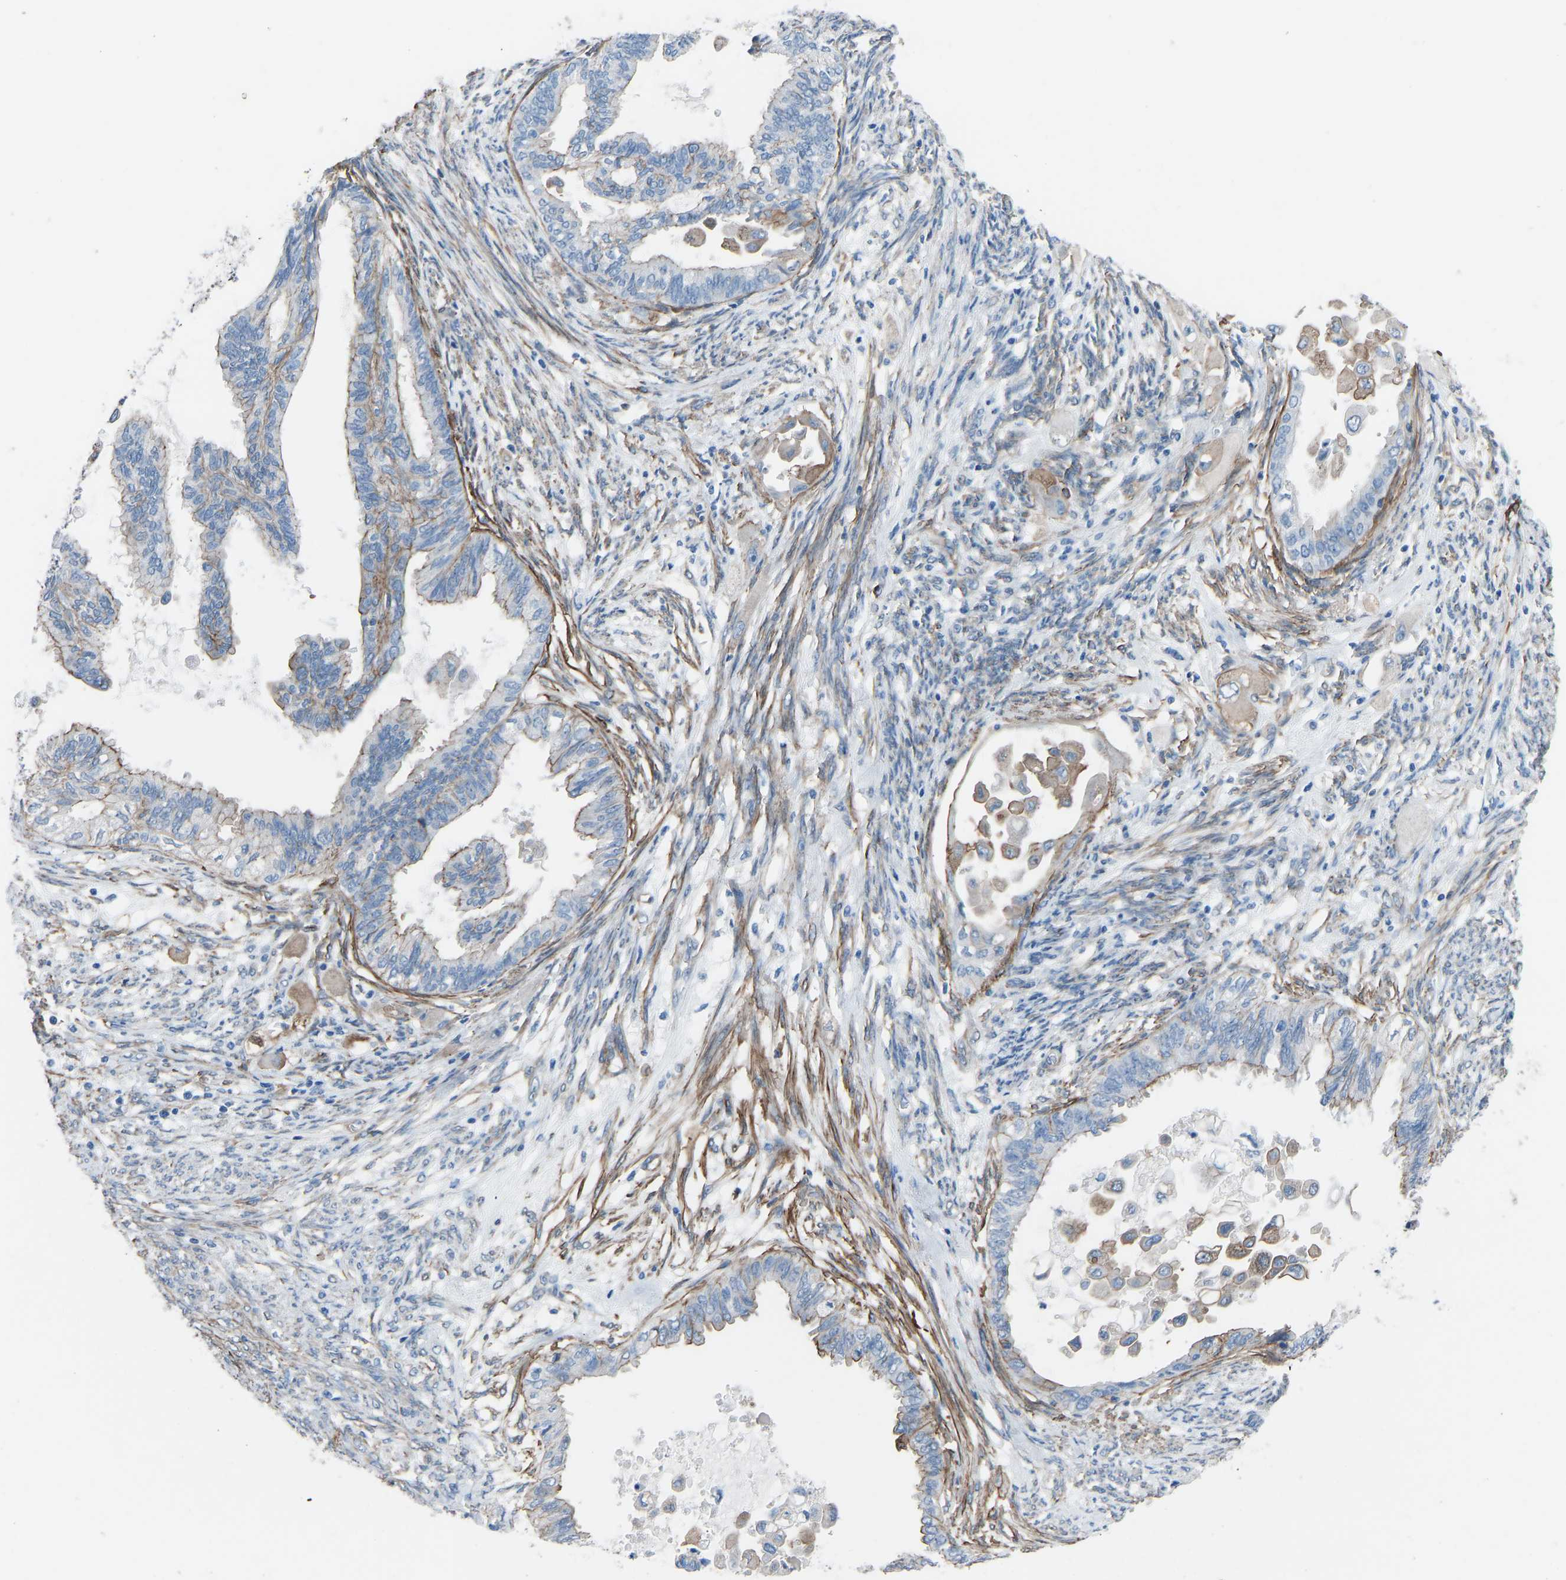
{"staining": {"intensity": "moderate", "quantity": "25%-75%", "location": "cytoplasmic/membranous"}, "tissue": "cervical cancer", "cell_type": "Tumor cells", "image_type": "cancer", "snomed": [{"axis": "morphology", "description": "Normal tissue, NOS"}, {"axis": "morphology", "description": "Adenocarcinoma, NOS"}, {"axis": "topography", "description": "Cervix"}, {"axis": "topography", "description": "Endometrium"}], "caption": "Tumor cells demonstrate medium levels of moderate cytoplasmic/membranous positivity in about 25%-75% of cells in cervical adenocarcinoma.", "gene": "MYH10", "patient": {"sex": "female", "age": 86}}